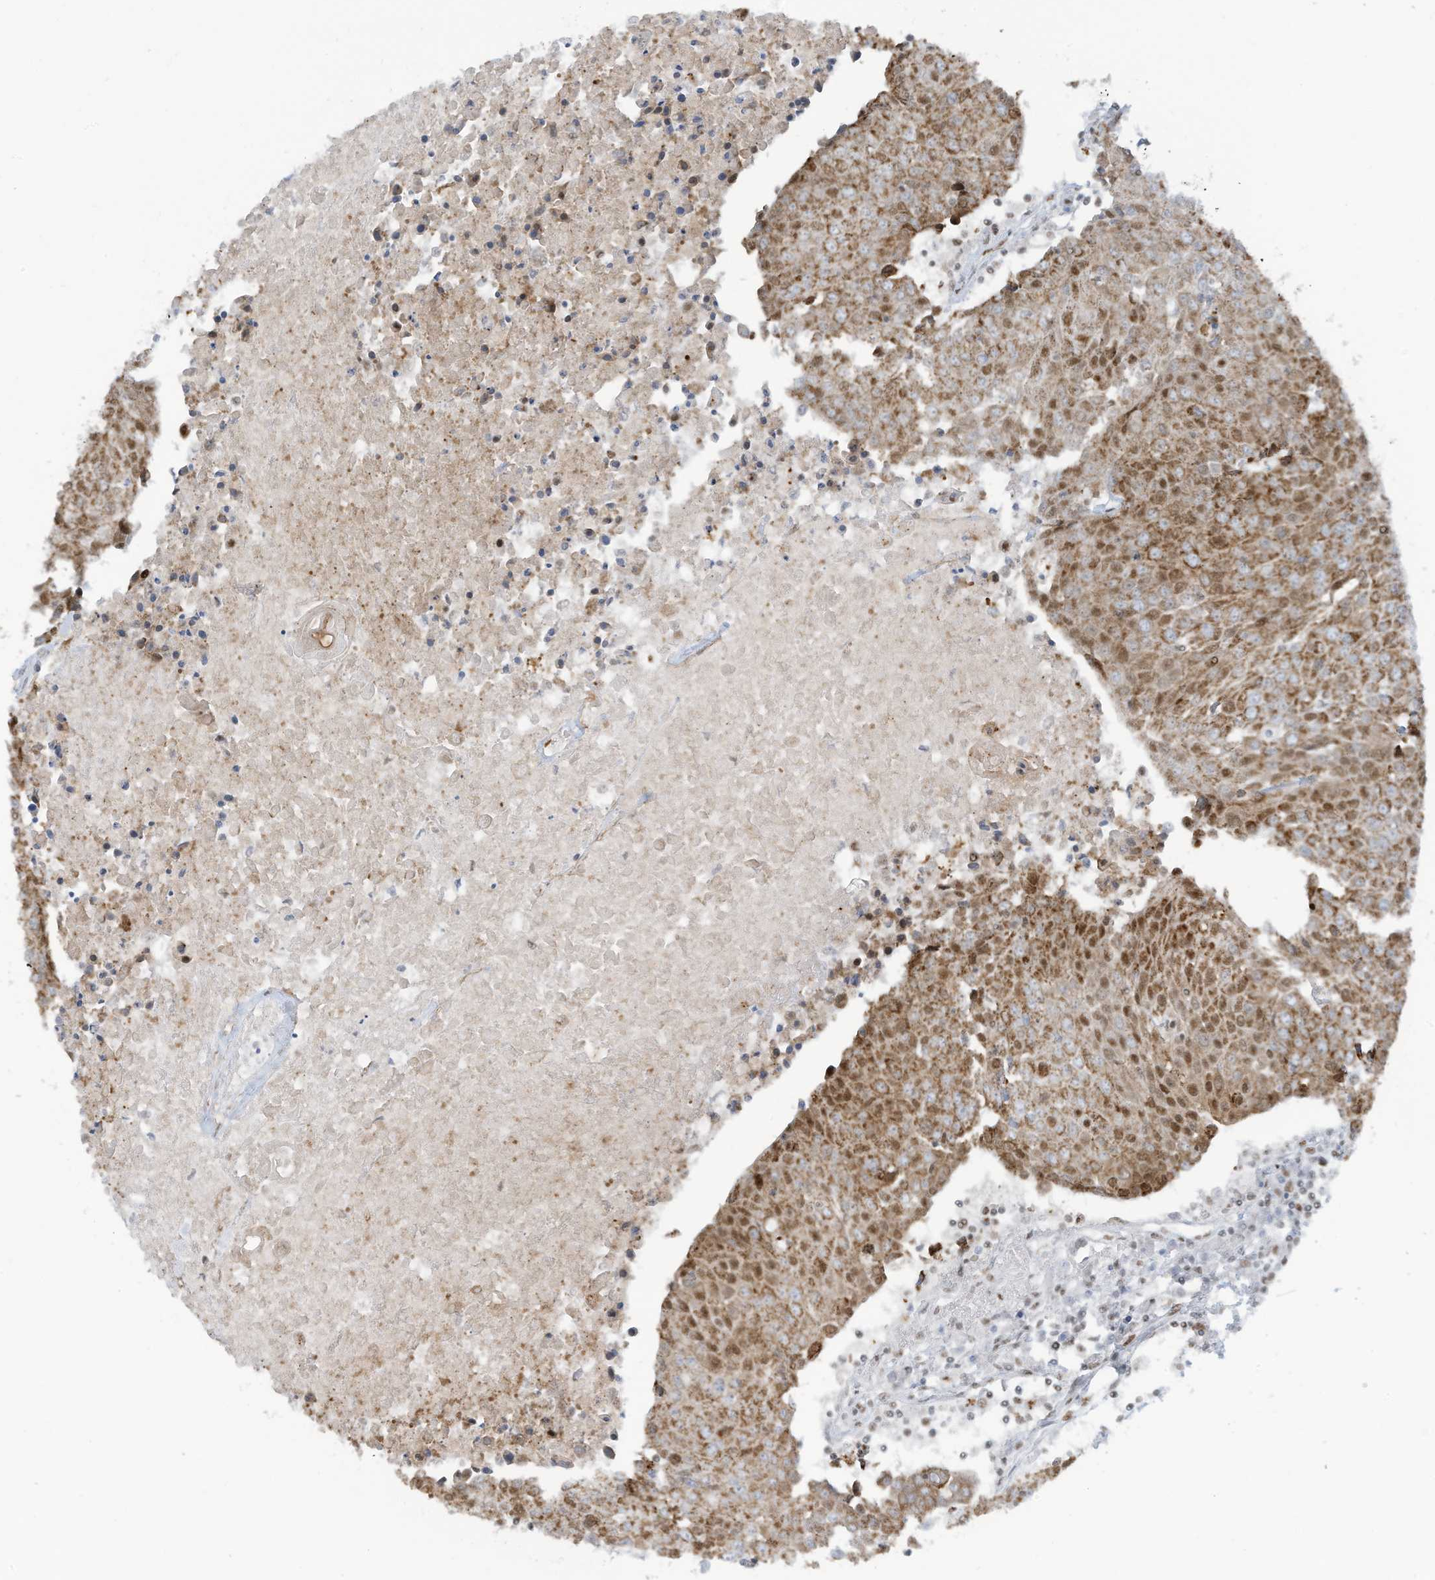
{"staining": {"intensity": "moderate", "quantity": ">75%", "location": "cytoplasmic/membranous,nuclear"}, "tissue": "urothelial cancer", "cell_type": "Tumor cells", "image_type": "cancer", "snomed": [{"axis": "morphology", "description": "Urothelial carcinoma, High grade"}, {"axis": "topography", "description": "Urinary bladder"}], "caption": "Immunohistochemical staining of urothelial cancer reveals medium levels of moderate cytoplasmic/membranous and nuclear staining in about >75% of tumor cells.", "gene": "ECT2L", "patient": {"sex": "female", "age": 85}}